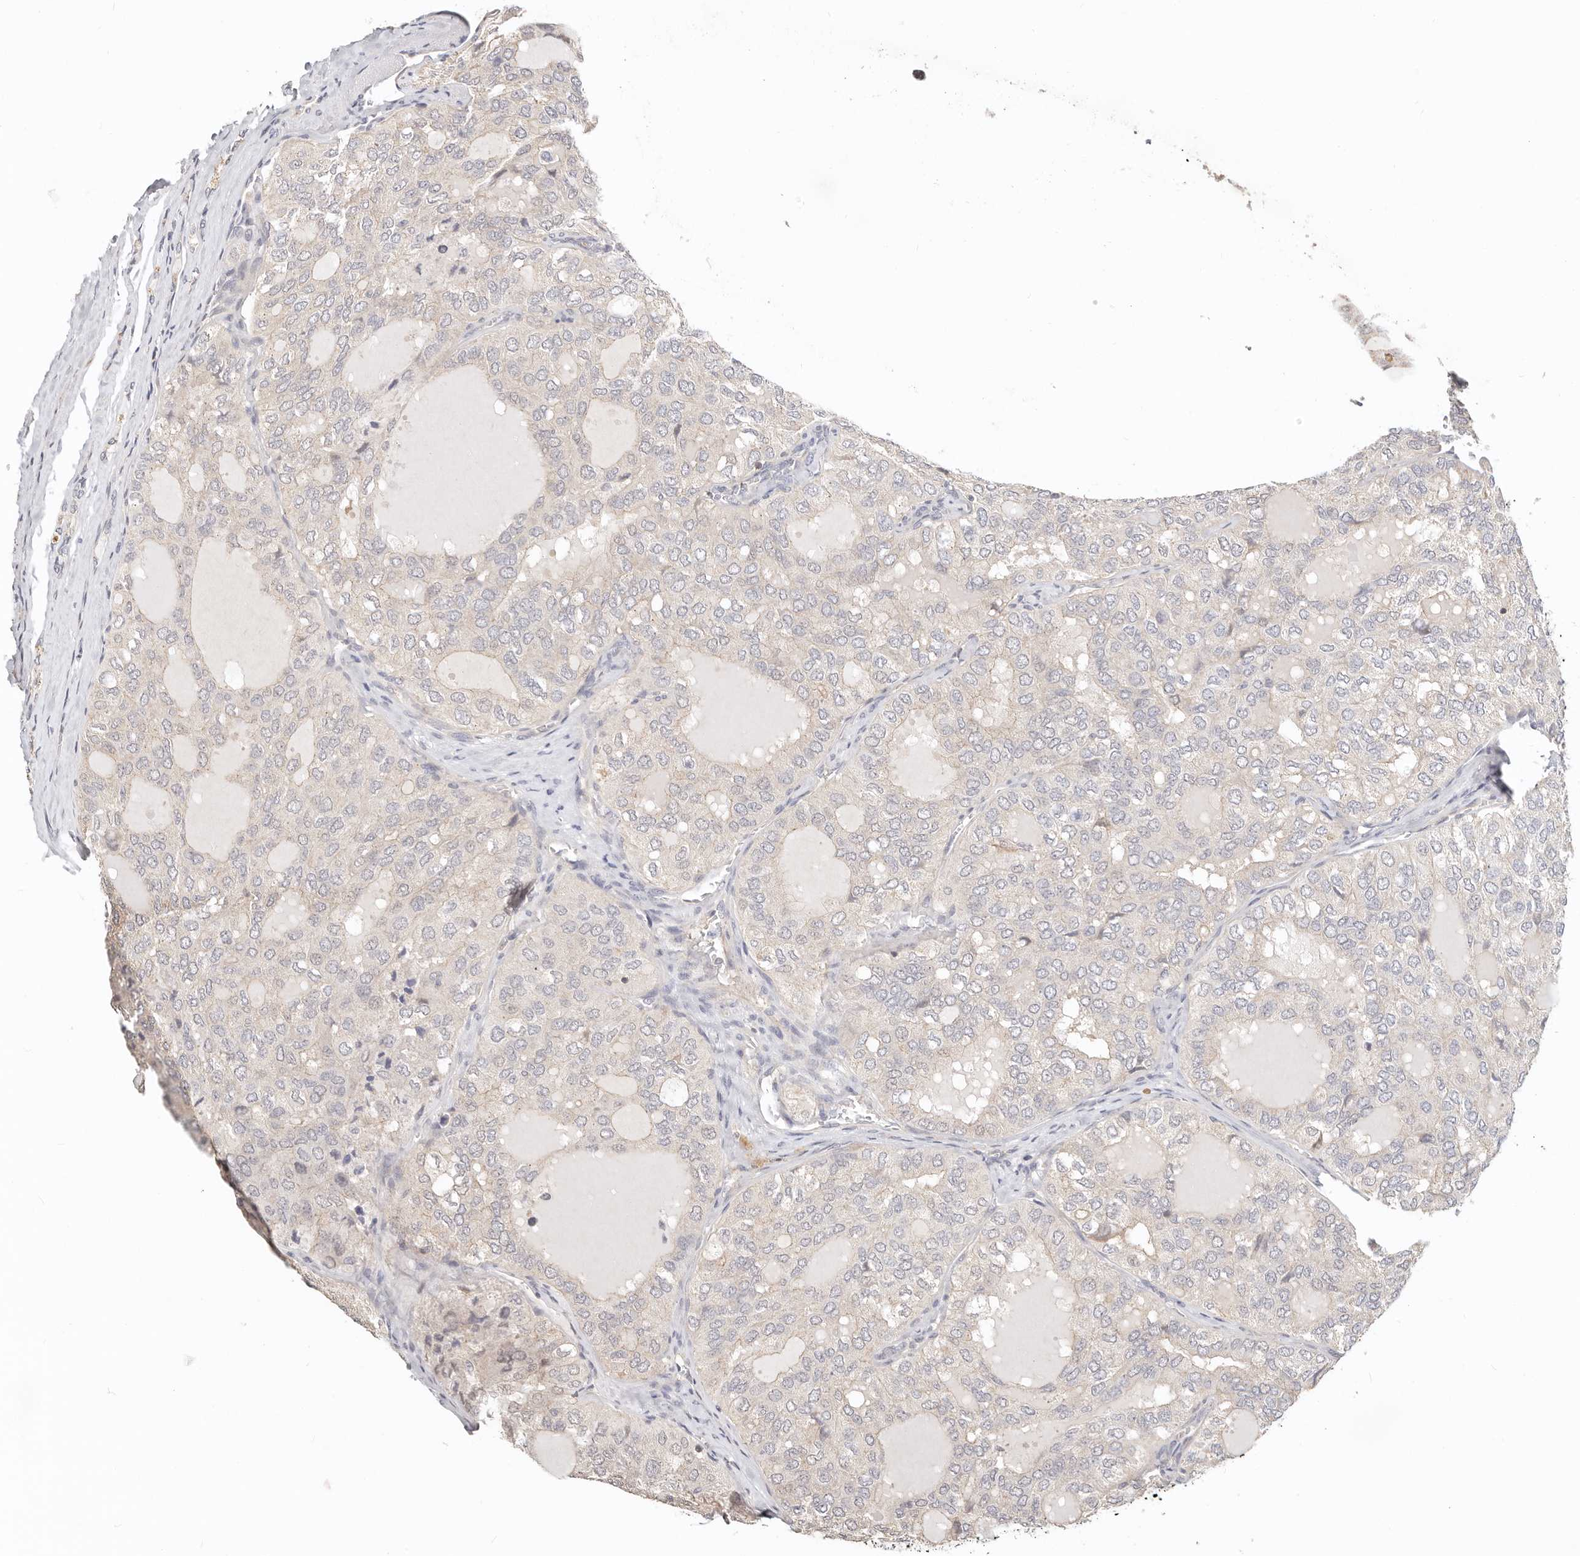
{"staining": {"intensity": "negative", "quantity": "none", "location": "none"}, "tissue": "thyroid cancer", "cell_type": "Tumor cells", "image_type": "cancer", "snomed": [{"axis": "morphology", "description": "Follicular adenoma carcinoma, NOS"}, {"axis": "topography", "description": "Thyroid gland"}], "caption": "Immunohistochemistry of thyroid follicular adenoma carcinoma shows no positivity in tumor cells.", "gene": "ZRANB1", "patient": {"sex": "male", "age": 75}}